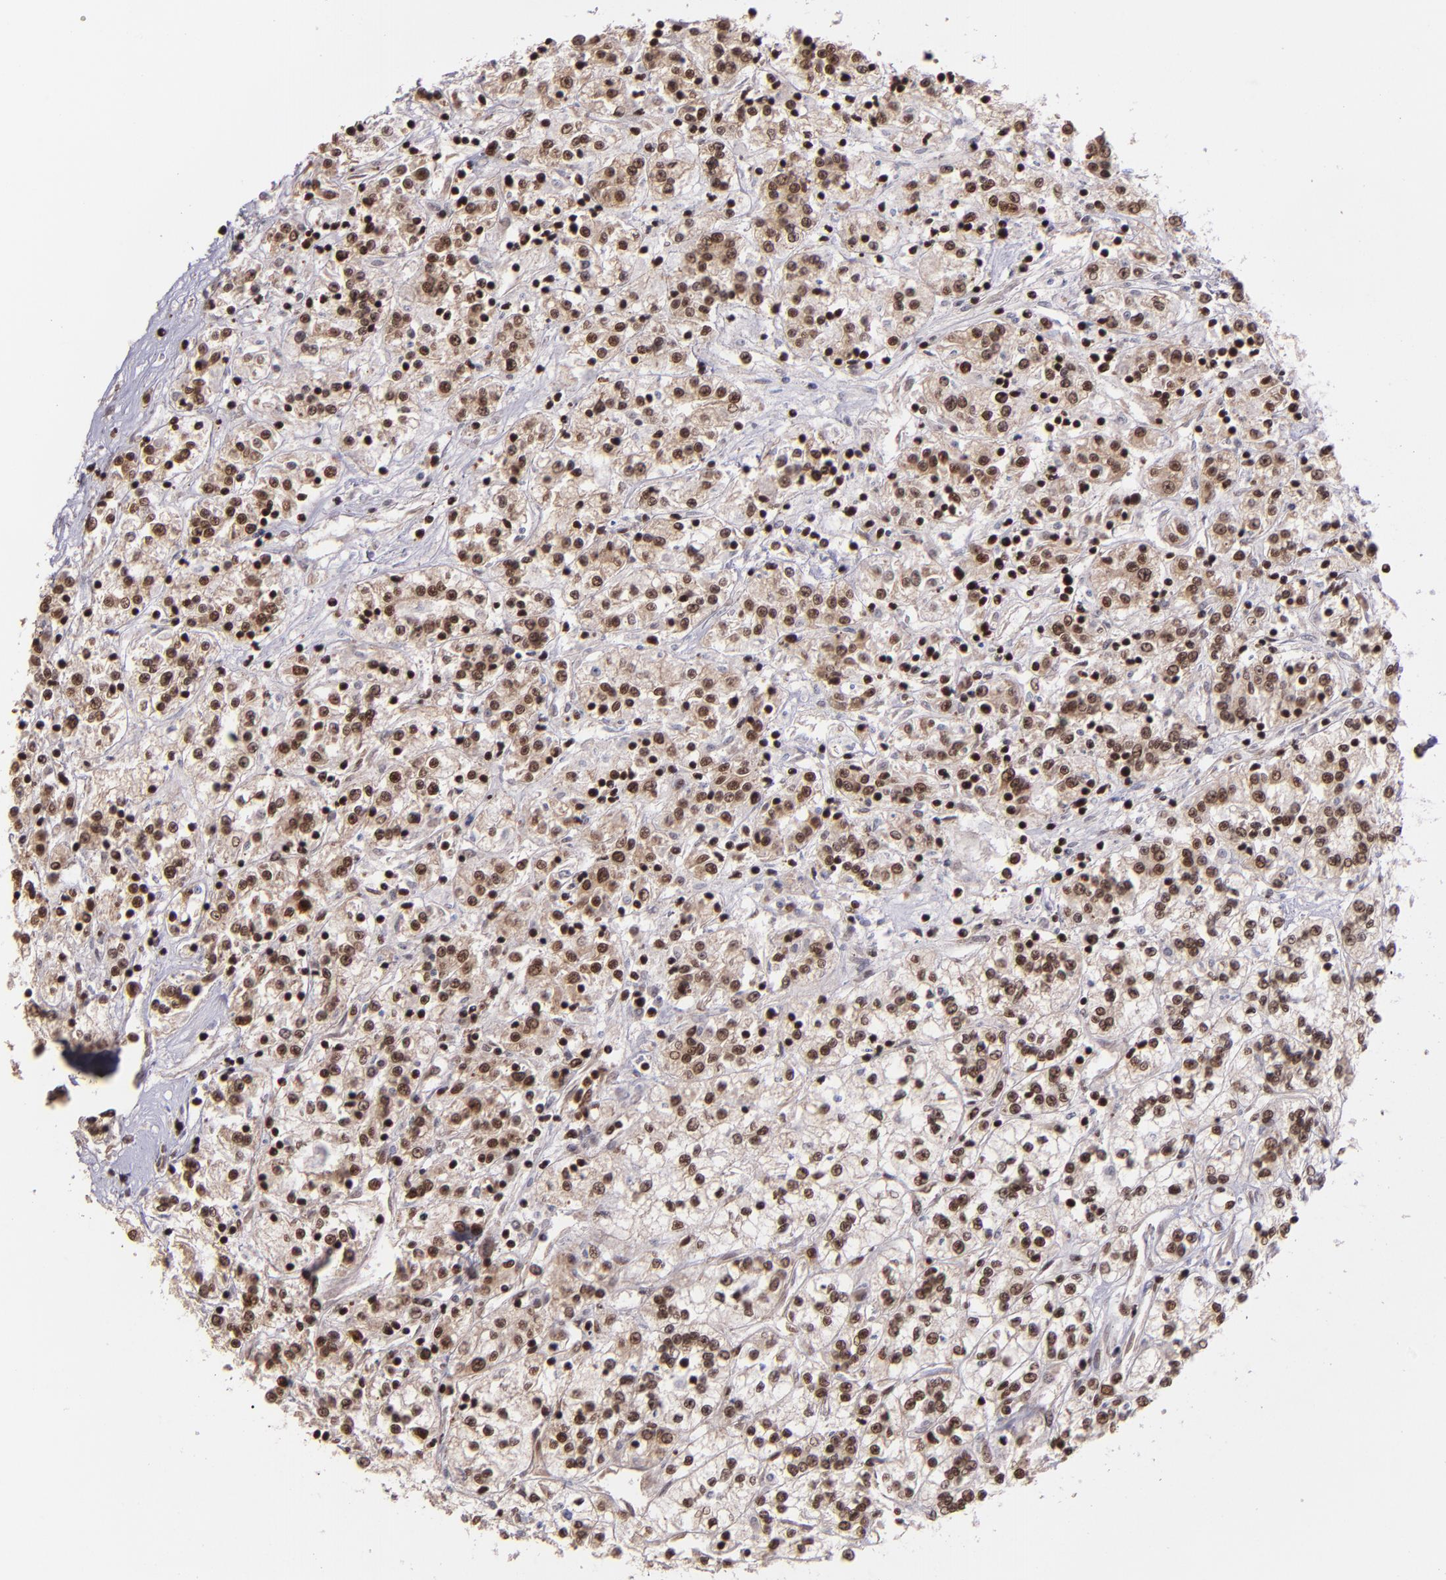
{"staining": {"intensity": "strong", "quantity": ">75%", "location": "nuclear"}, "tissue": "renal cancer", "cell_type": "Tumor cells", "image_type": "cancer", "snomed": [{"axis": "morphology", "description": "Adenocarcinoma, NOS"}, {"axis": "topography", "description": "Kidney"}], "caption": "Approximately >75% of tumor cells in human renal cancer (adenocarcinoma) display strong nuclear protein staining as visualized by brown immunohistochemical staining.", "gene": "PQBP1", "patient": {"sex": "female", "age": 76}}